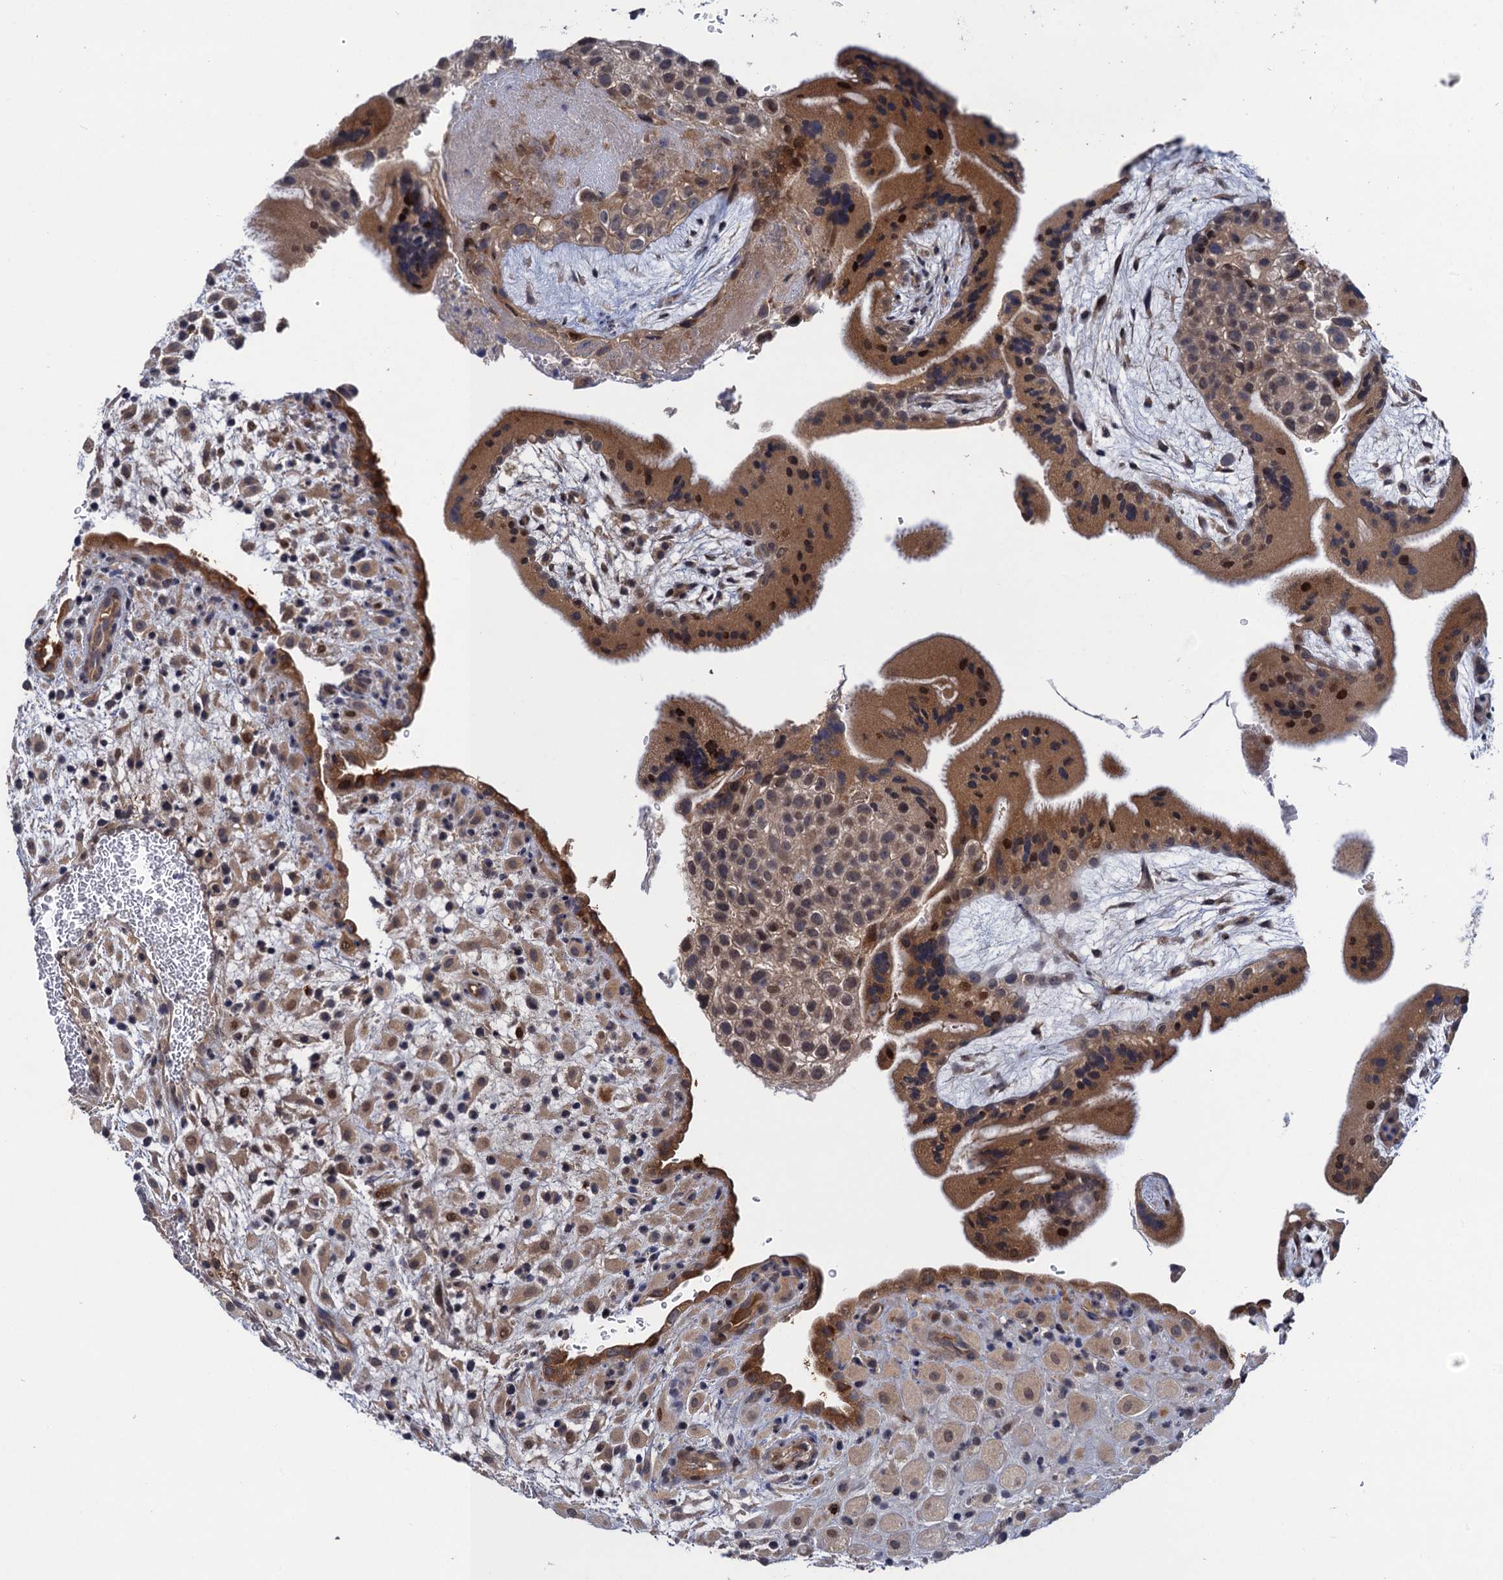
{"staining": {"intensity": "moderate", "quantity": ">75%", "location": "cytoplasmic/membranous,nuclear"}, "tissue": "placenta", "cell_type": "Decidual cells", "image_type": "normal", "snomed": [{"axis": "morphology", "description": "Normal tissue, NOS"}, {"axis": "topography", "description": "Placenta"}], "caption": "Moderate cytoplasmic/membranous,nuclear protein expression is present in approximately >75% of decidual cells in placenta. (Brightfield microscopy of DAB IHC at high magnification).", "gene": "NEK8", "patient": {"sex": "female", "age": 35}}